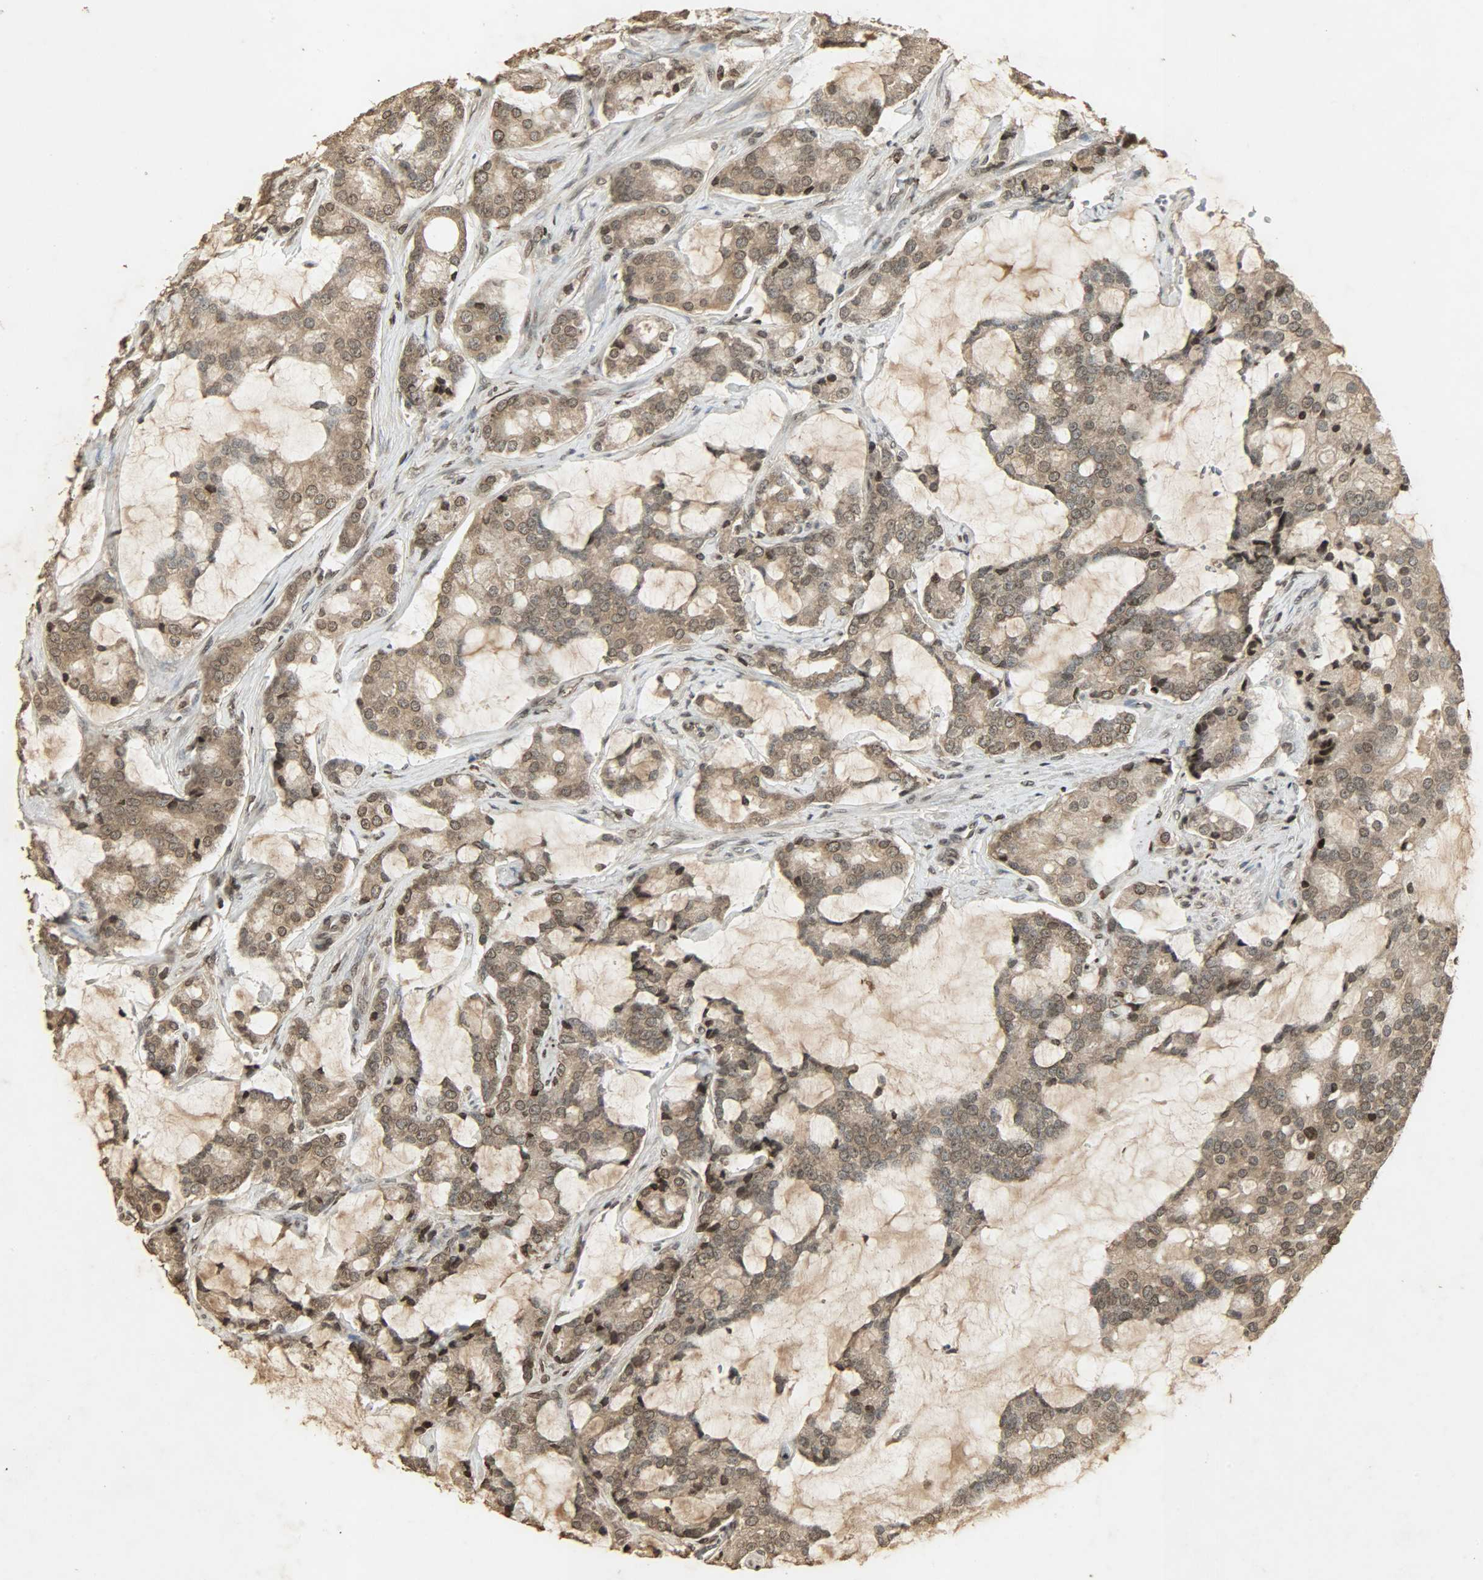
{"staining": {"intensity": "moderate", "quantity": ">75%", "location": "cytoplasmic/membranous,nuclear"}, "tissue": "prostate cancer", "cell_type": "Tumor cells", "image_type": "cancer", "snomed": [{"axis": "morphology", "description": "Adenocarcinoma, Low grade"}, {"axis": "topography", "description": "Prostate"}], "caption": "Tumor cells reveal medium levels of moderate cytoplasmic/membranous and nuclear staining in approximately >75% of cells in prostate adenocarcinoma (low-grade). Ihc stains the protein in brown and the nuclei are stained blue.", "gene": "PPP3R1", "patient": {"sex": "male", "age": 58}}